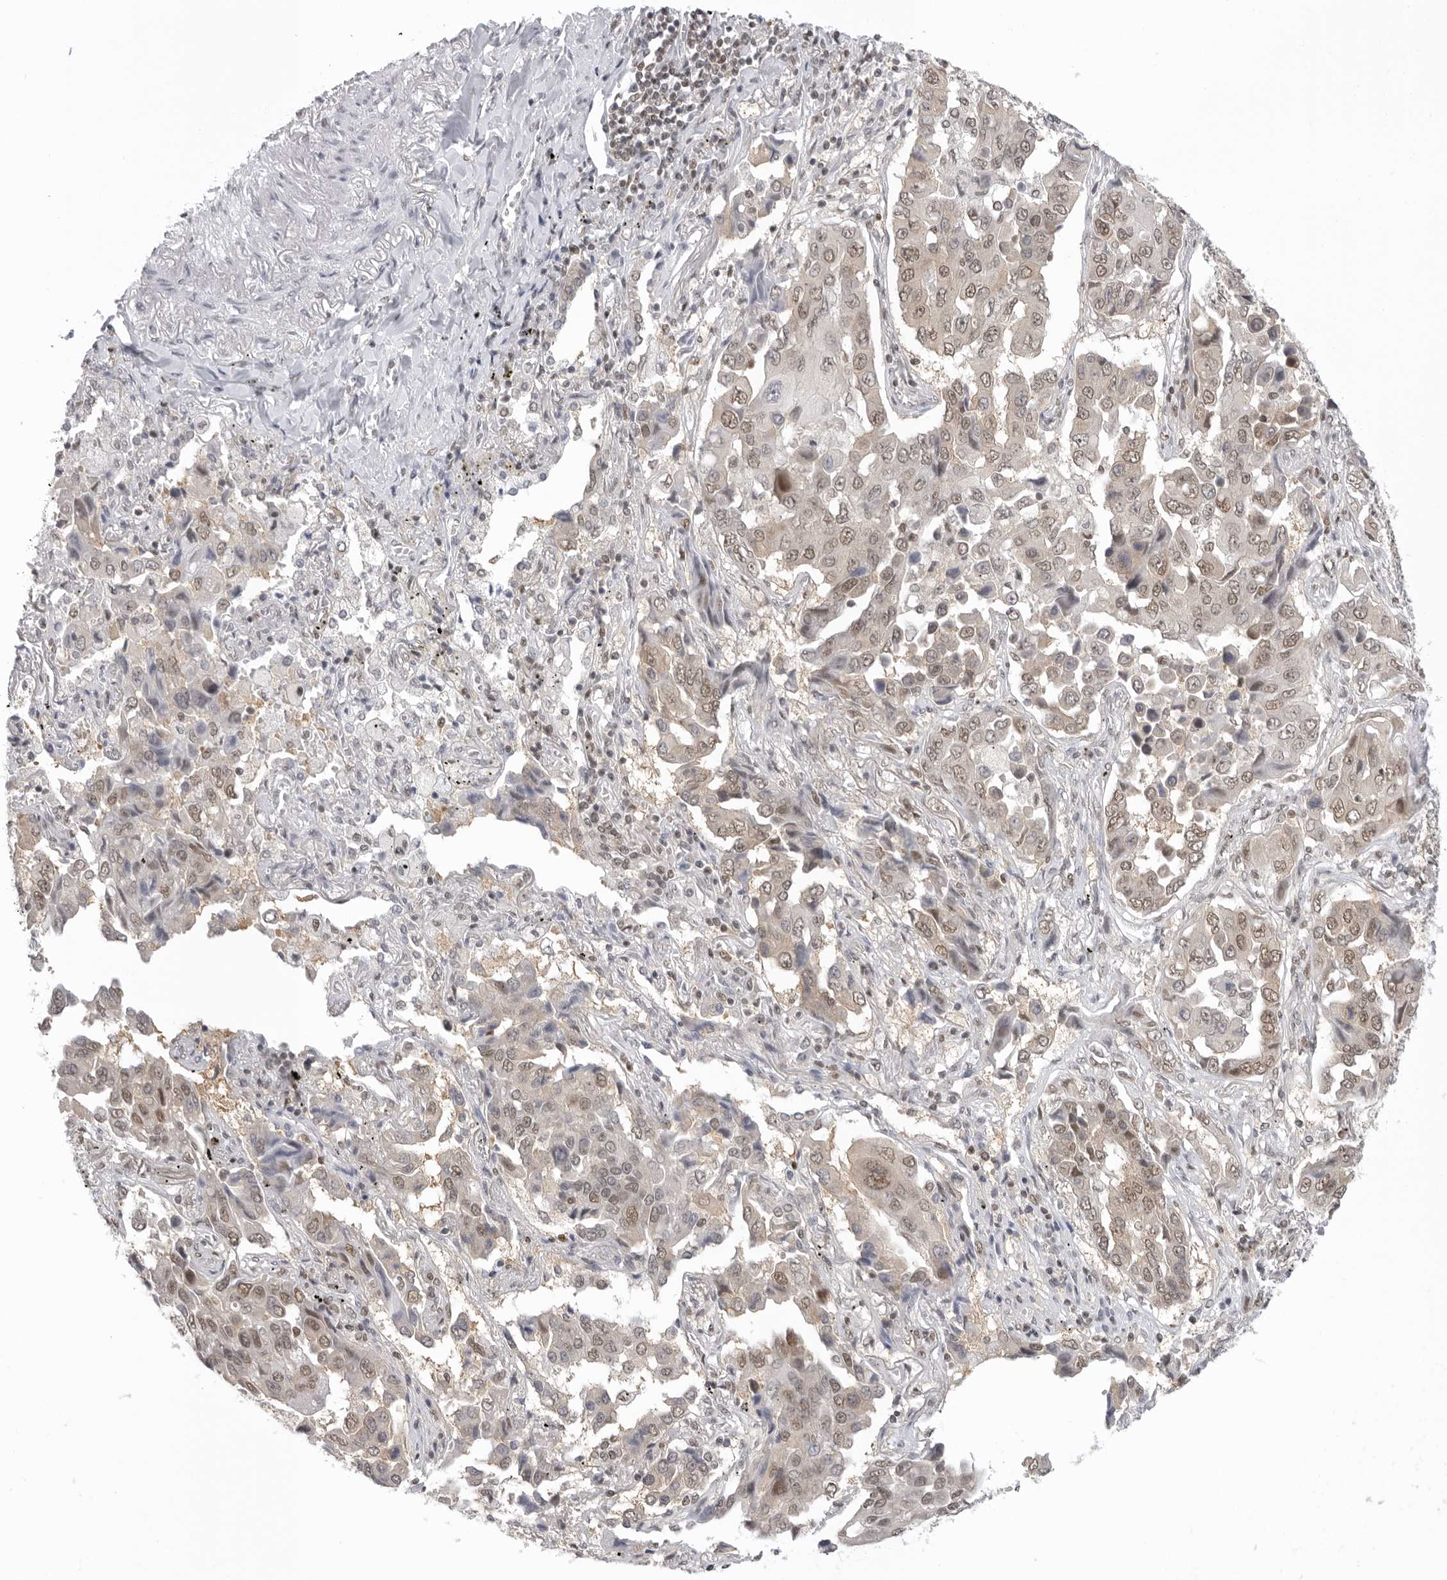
{"staining": {"intensity": "weak", "quantity": ">75%", "location": "nuclear"}, "tissue": "lung cancer", "cell_type": "Tumor cells", "image_type": "cancer", "snomed": [{"axis": "morphology", "description": "Adenocarcinoma, NOS"}, {"axis": "topography", "description": "Lung"}], "caption": "About >75% of tumor cells in human lung cancer exhibit weak nuclear protein positivity as visualized by brown immunohistochemical staining.", "gene": "RPA2", "patient": {"sex": "female", "age": 65}}